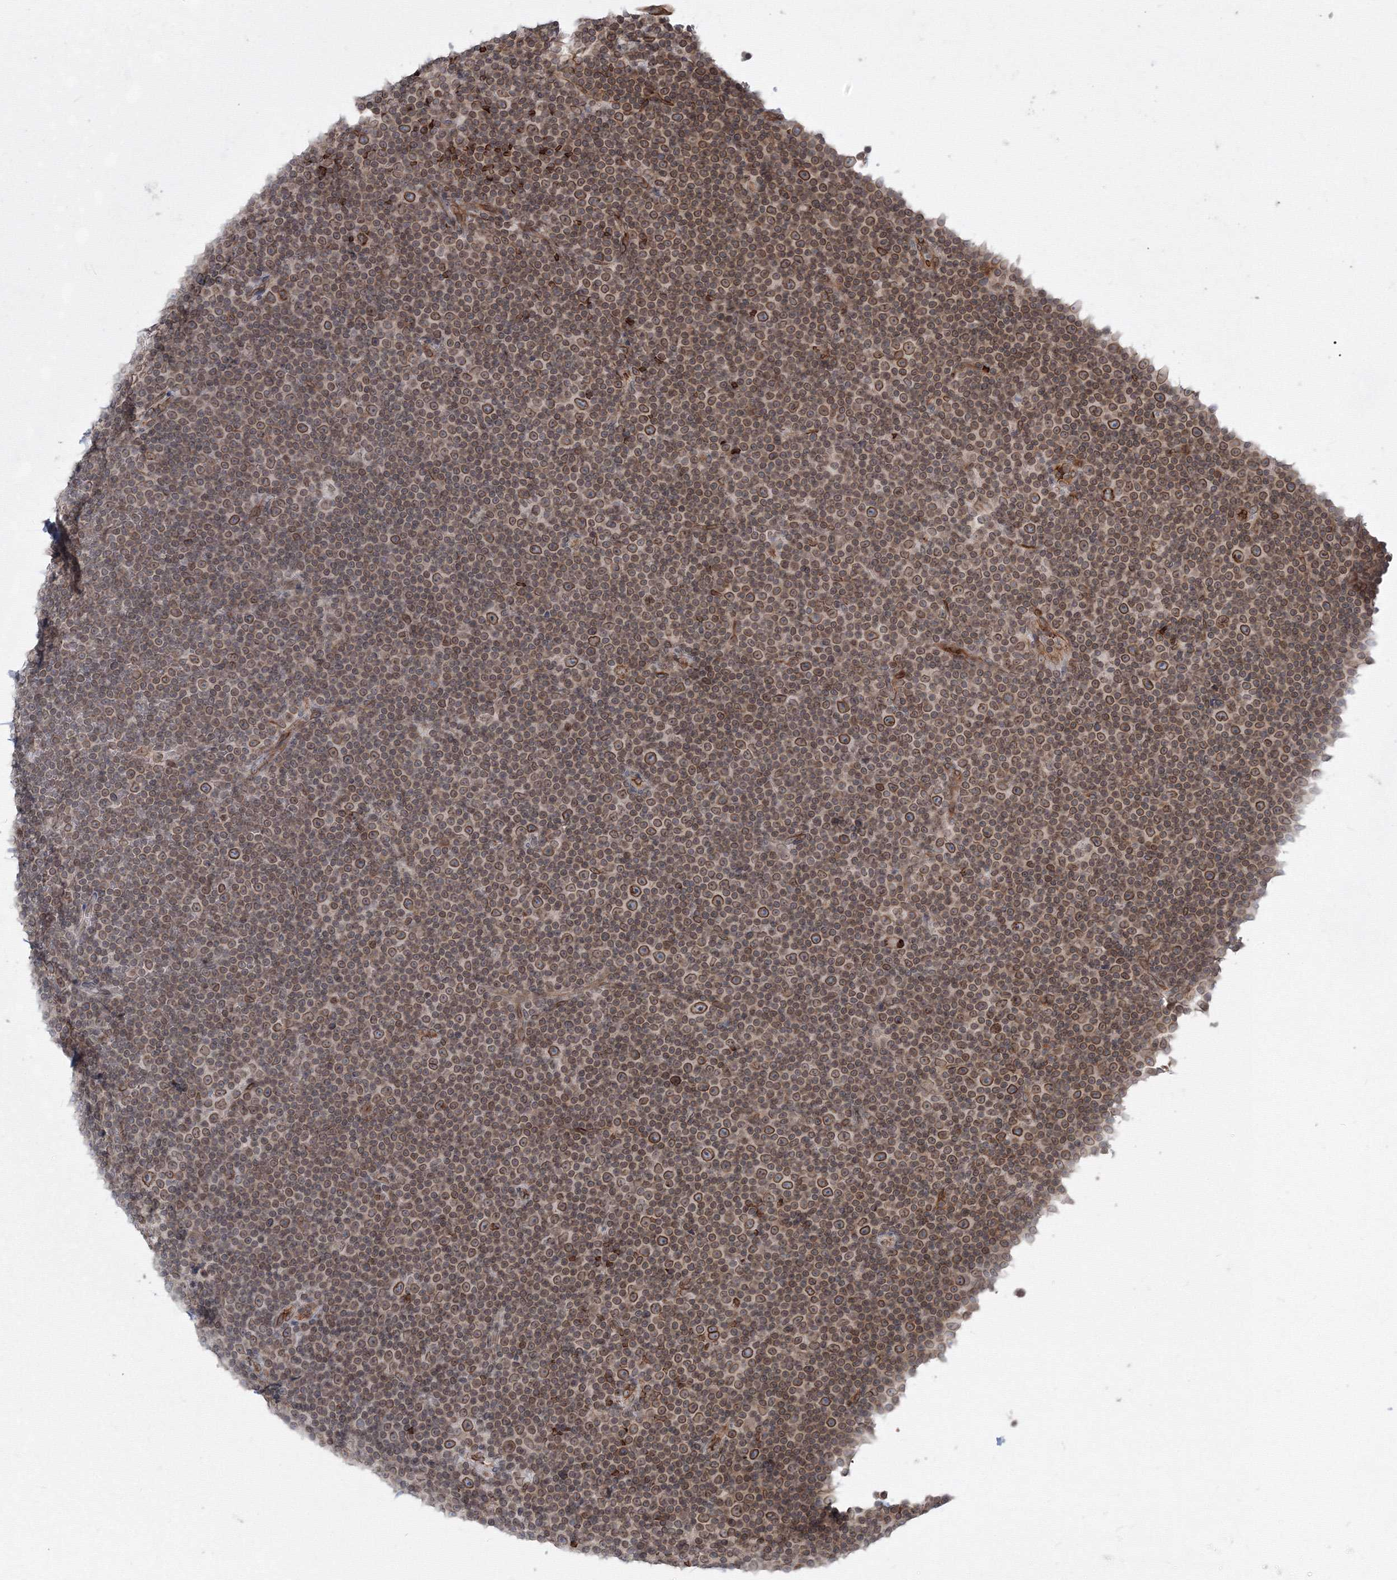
{"staining": {"intensity": "moderate", "quantity": ">75%", "location": "cytoplasmic/membranous,nuclear"}, "tissue": "lymphoma", "cell_type": "Tumor cells", "image_type": "cancer", "snomed": [{"axis": "morphology", "description": "Malignant lymphoma, non-Hodgkin's type, Low grade"}, {"axis": "topography", "description": "Lymph node"}], "caption": "Moderate cytoplasmic/membranous and nuclear protein expression is present in approximately >75% of tumor cells in malignant lymphoma, non-Hodgkin's type (low-grade). (DAB IHC, brown staining for protein, blue staining for nuclei).", "gene": "DNAJB2", "patient": {"sex": "female", "age": 67}}